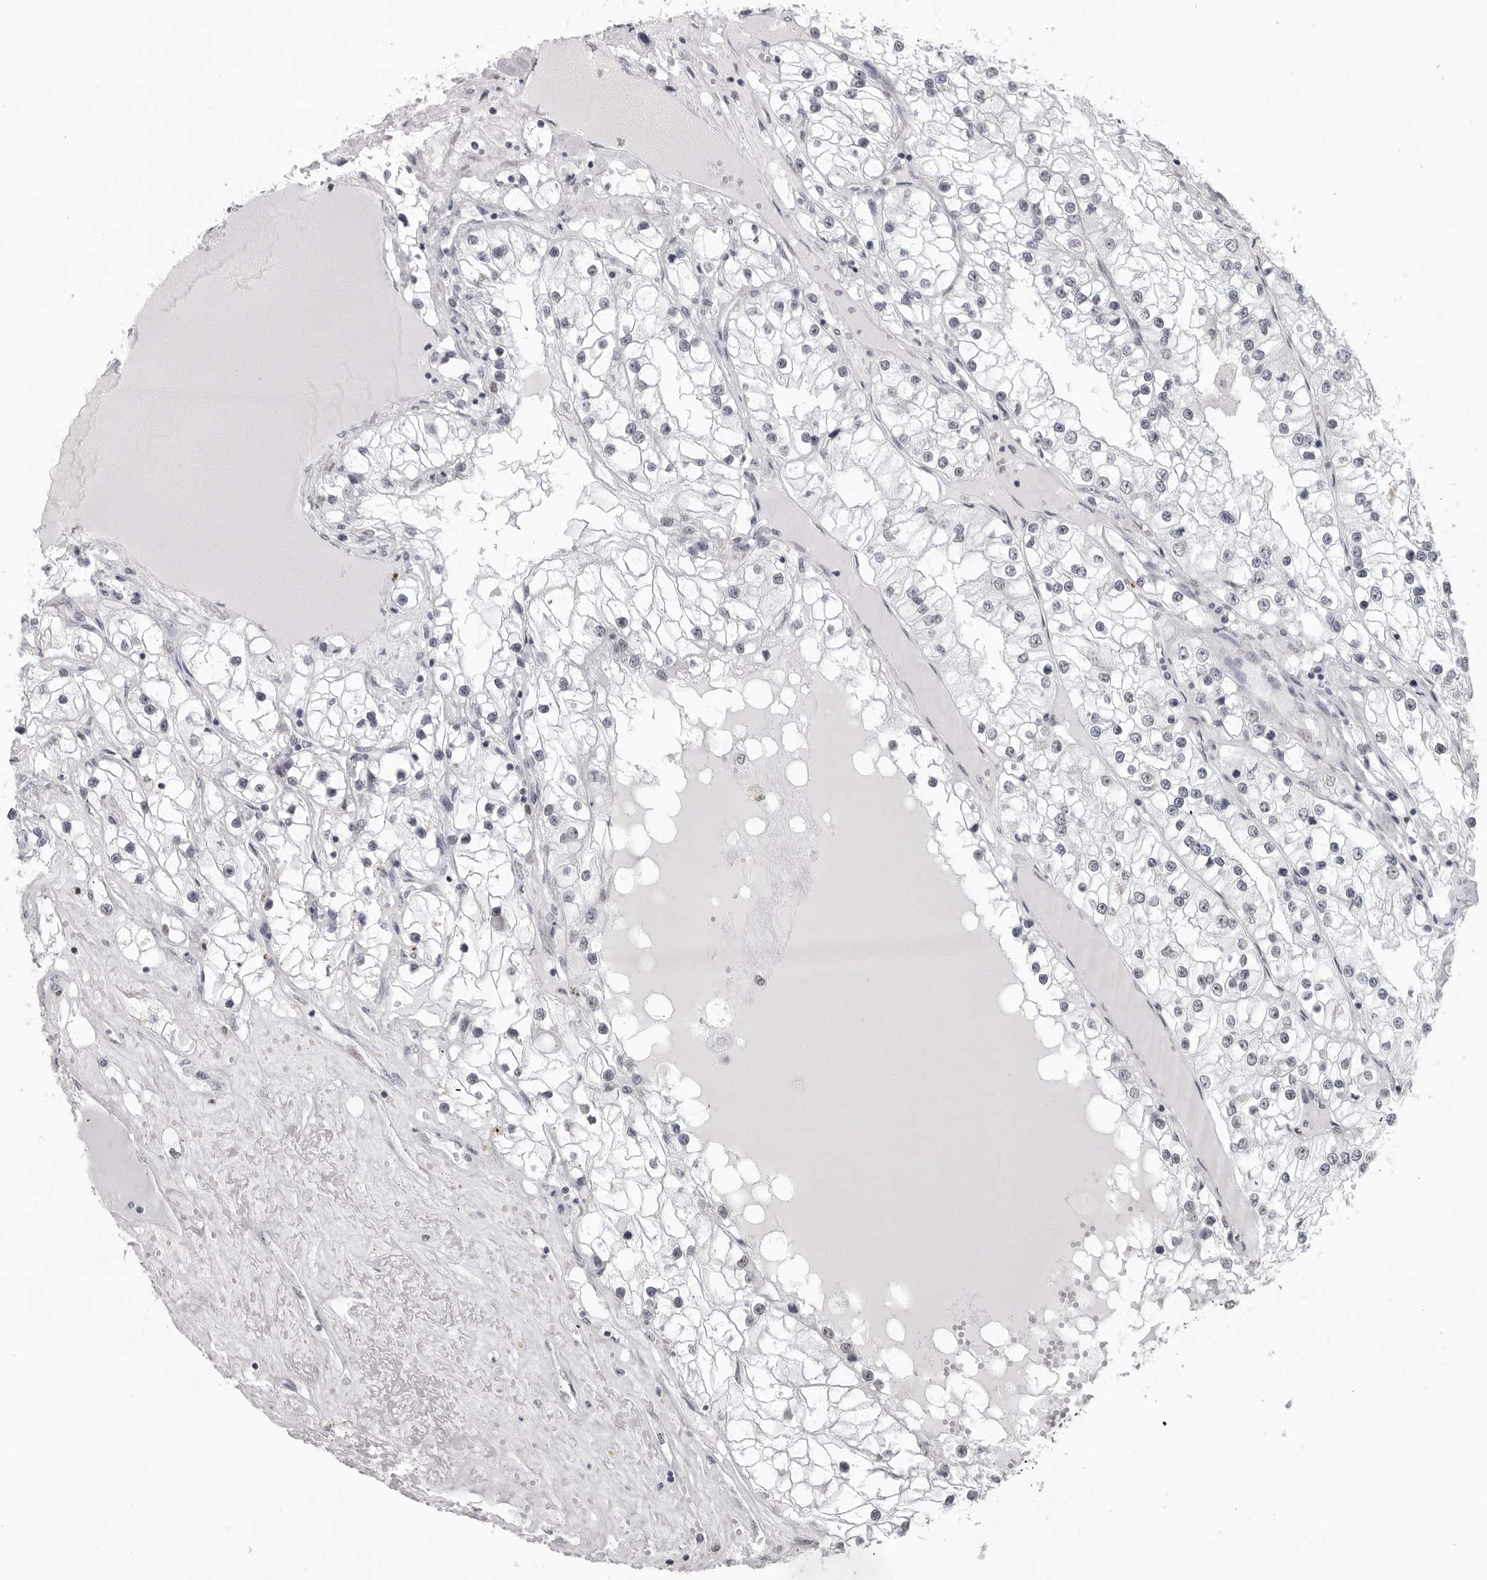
{"staining": {"intensity": "negative", "quantity": "none", "location": "none"}, "tissue": "renal cancer", "cell_type": "Tumor cells", "image_type": "cancer", "snomed": [{"axis": "morphology", "description": "Adenocarcinoma, NOS"}, {"axis": "topography", "description": "Kidney"}], "caption": "Renal cancer was stained to show a protein in brown. There is no significant positivity in tumor cells.", "gene": "ESPN", "patient": {"sex": "male", "age": 68}}